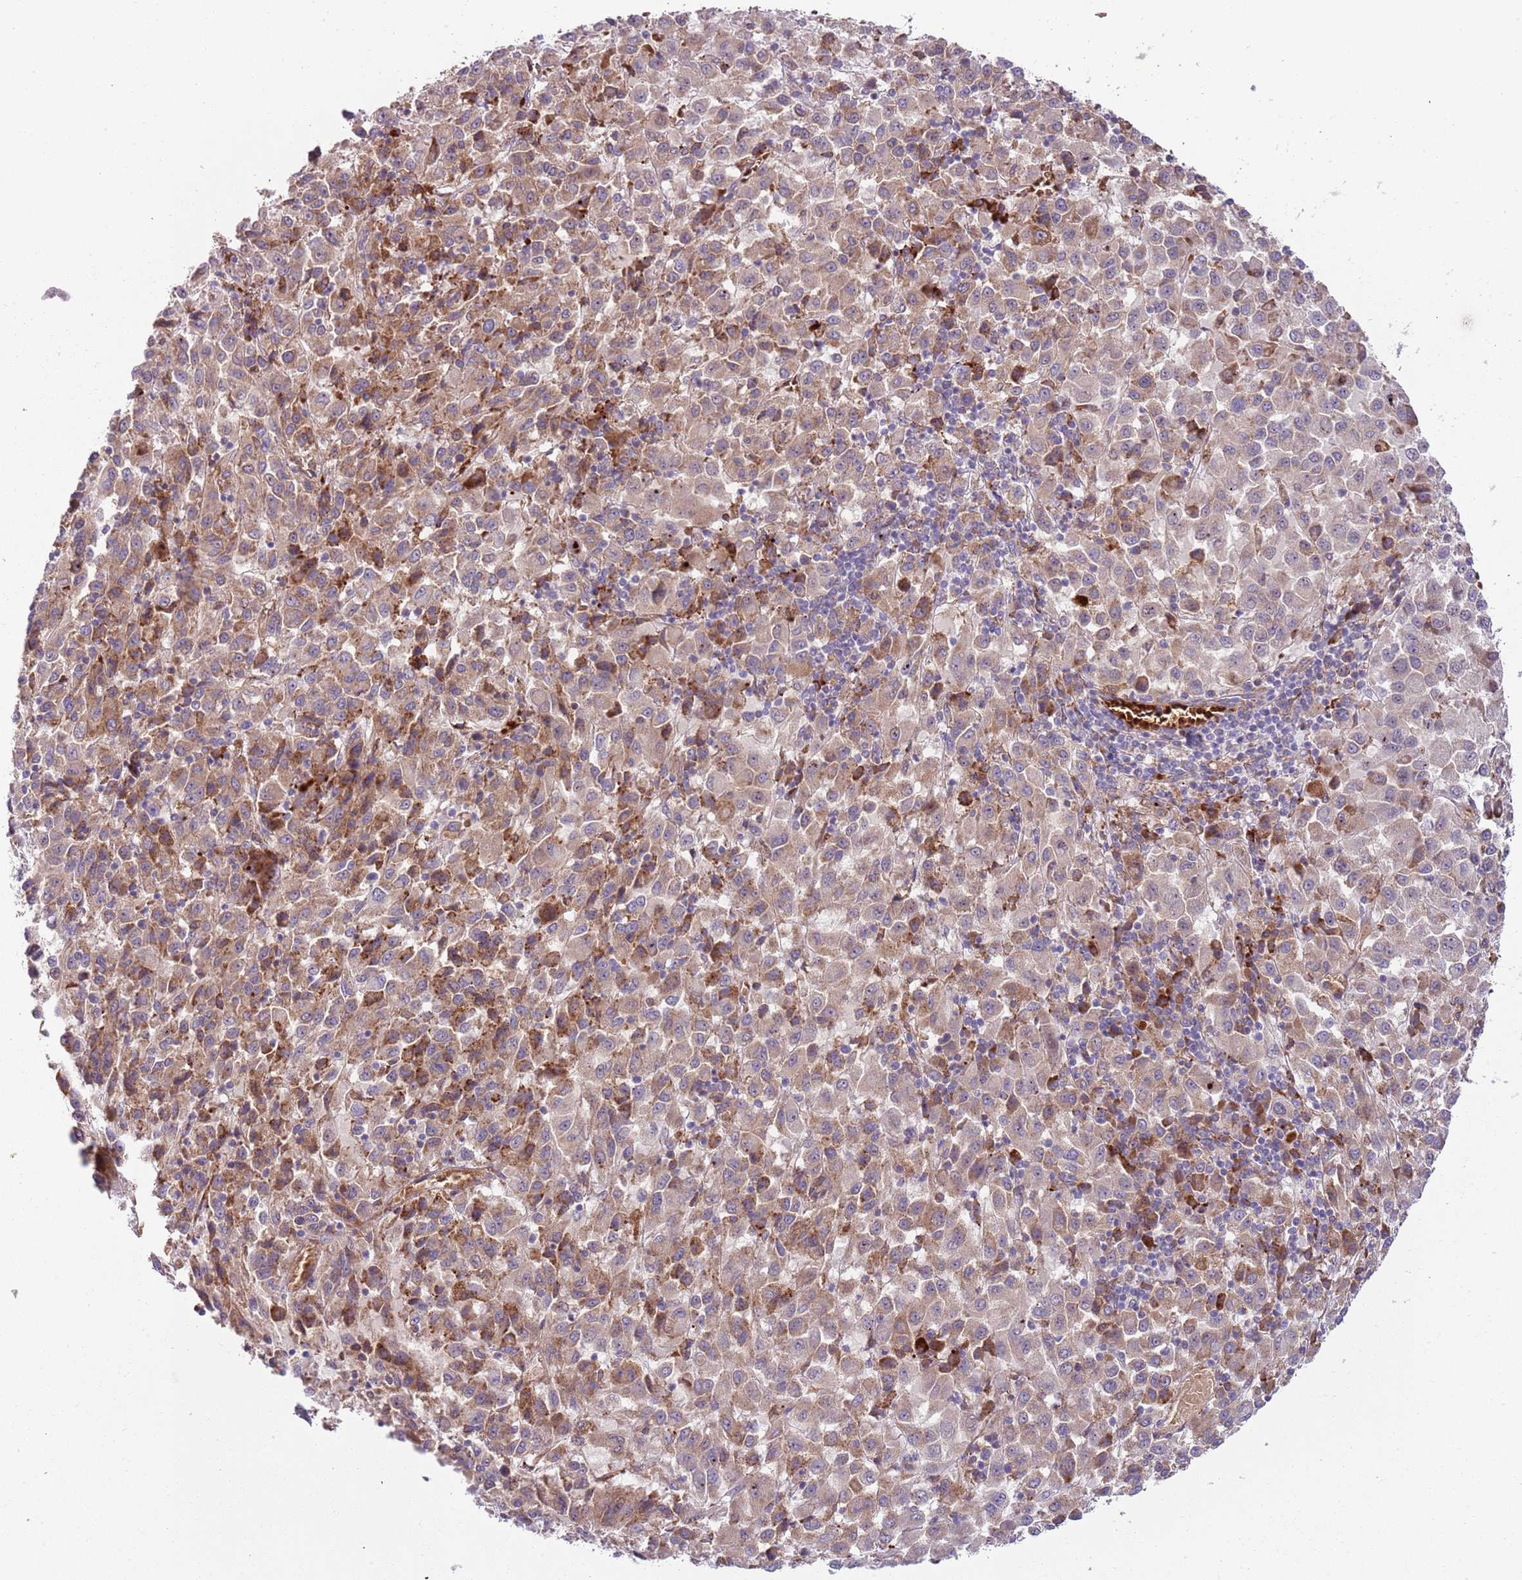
{"staining": {"intensity": "moderate", "quantity": ">75%", "location": "cytoplasmic/membranous"}, "tissue": "melanoma", "cell_type": "Tumor cells", "image_type": "cancer", "snomed": [{"axis": "morphology", "description": "Malignant melanoma, Metastatic site"}, {"axis": "topography", "description": "Lung"}], "caption": "Tumor cells display medium levels of moderate cytoplasmic/membranous staining in about >75% of cells in human malignant melanoma (metastatic site).", "gene": "VWCE", "patient": {"sex": "male", "age": 64}}